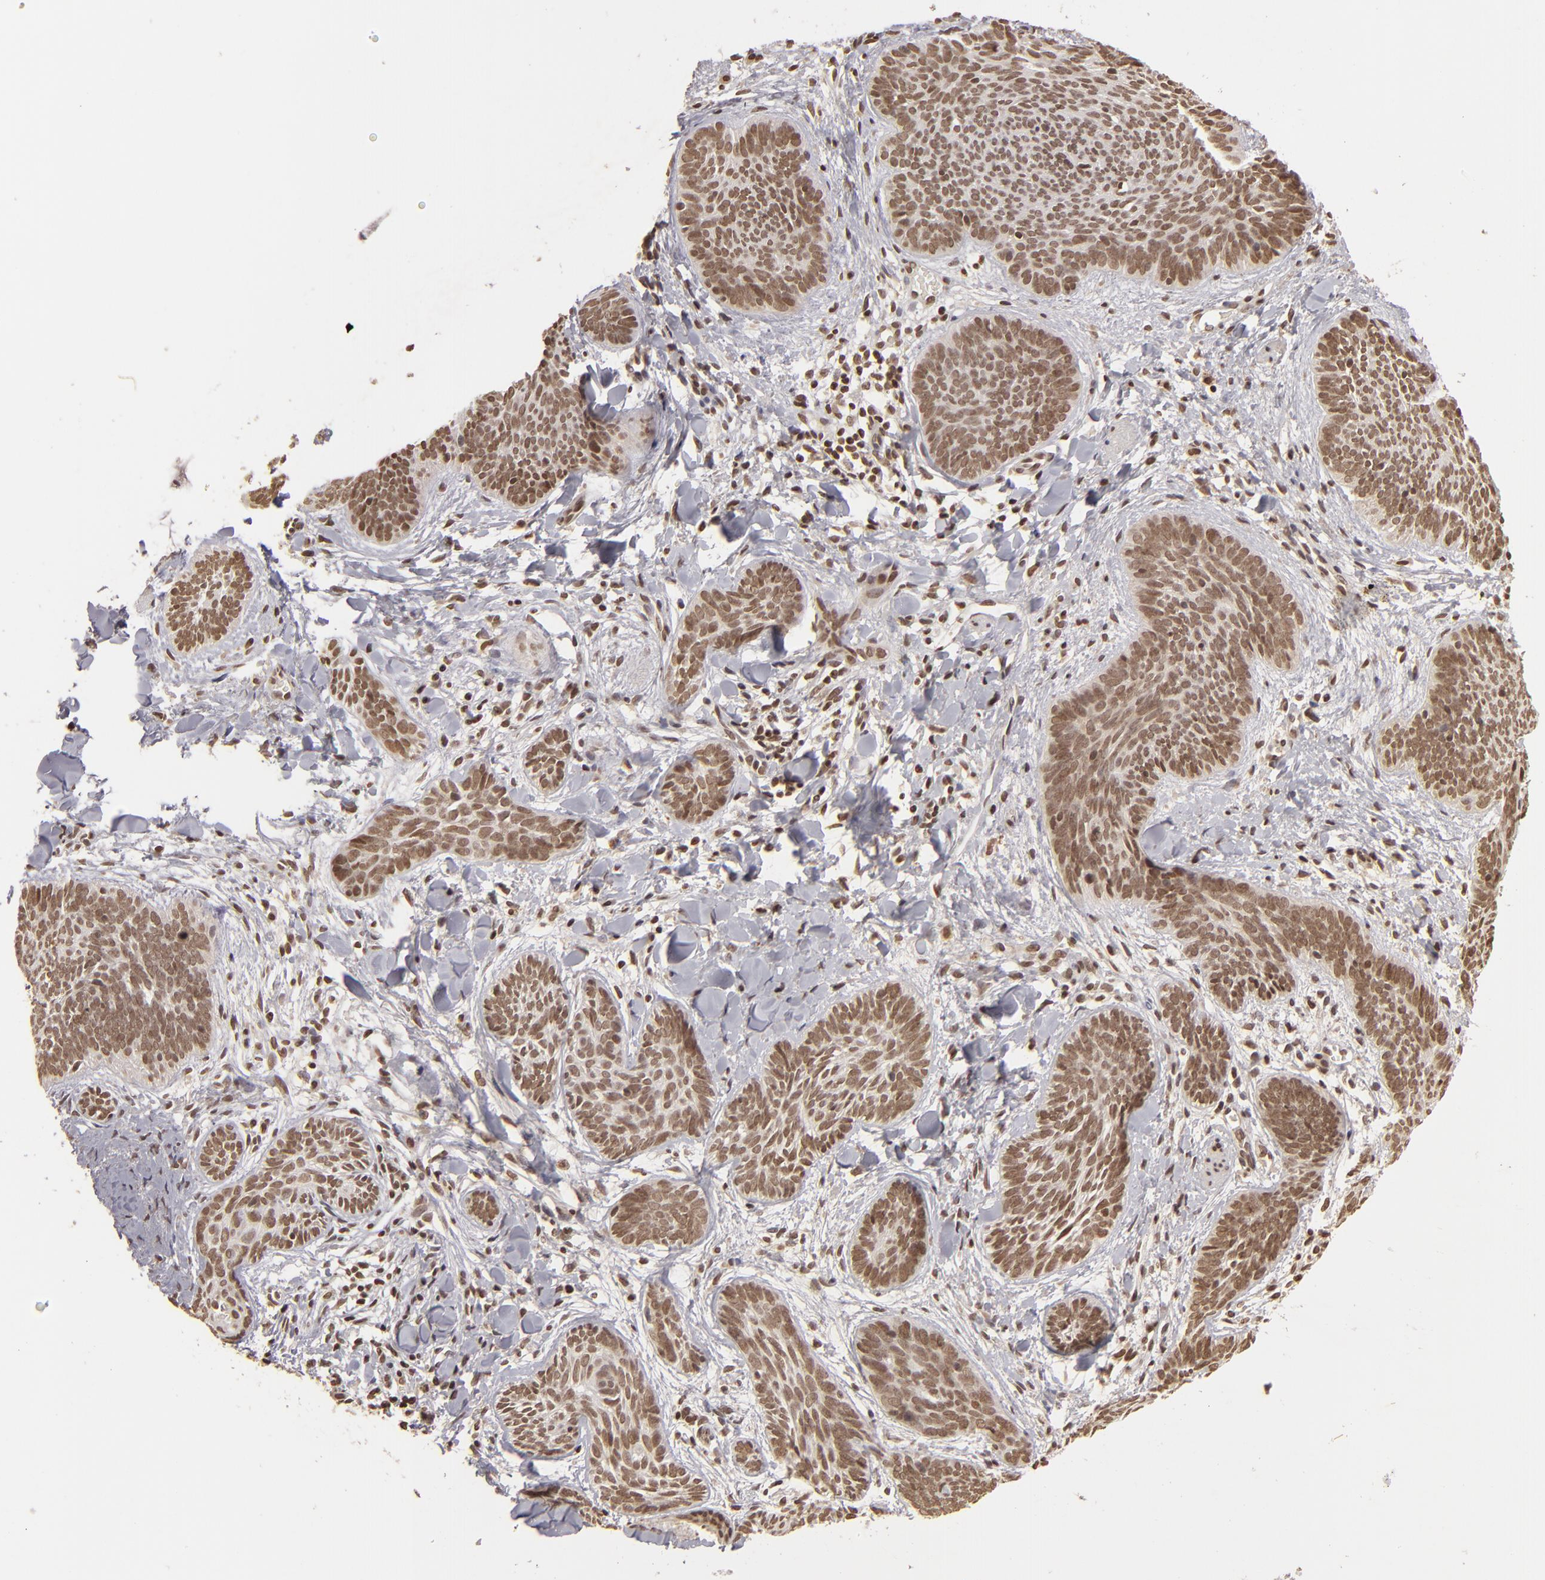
{"staining": {"intensity": "moderate", "quantity": ">75%", "location": "nuclear"}, "tissue": "skin cancer", "cell_type": "Tumor cells", "image_type": "cancer", "snomed": [{"axis": "morphology", "description": "Basal cell carcinoma"}, {"axis": "topography", "description": "Skin"}], "caption": "Protein staining by IHC shows moderate nuclear expression in approximately >75% of tumor cells in skin basal cell carcinoma. (DAB IHC, brown staining for protein, blue staining for nuclei).", "gene": "CUL3", "patient": {"sex": "female", "age": 81}}